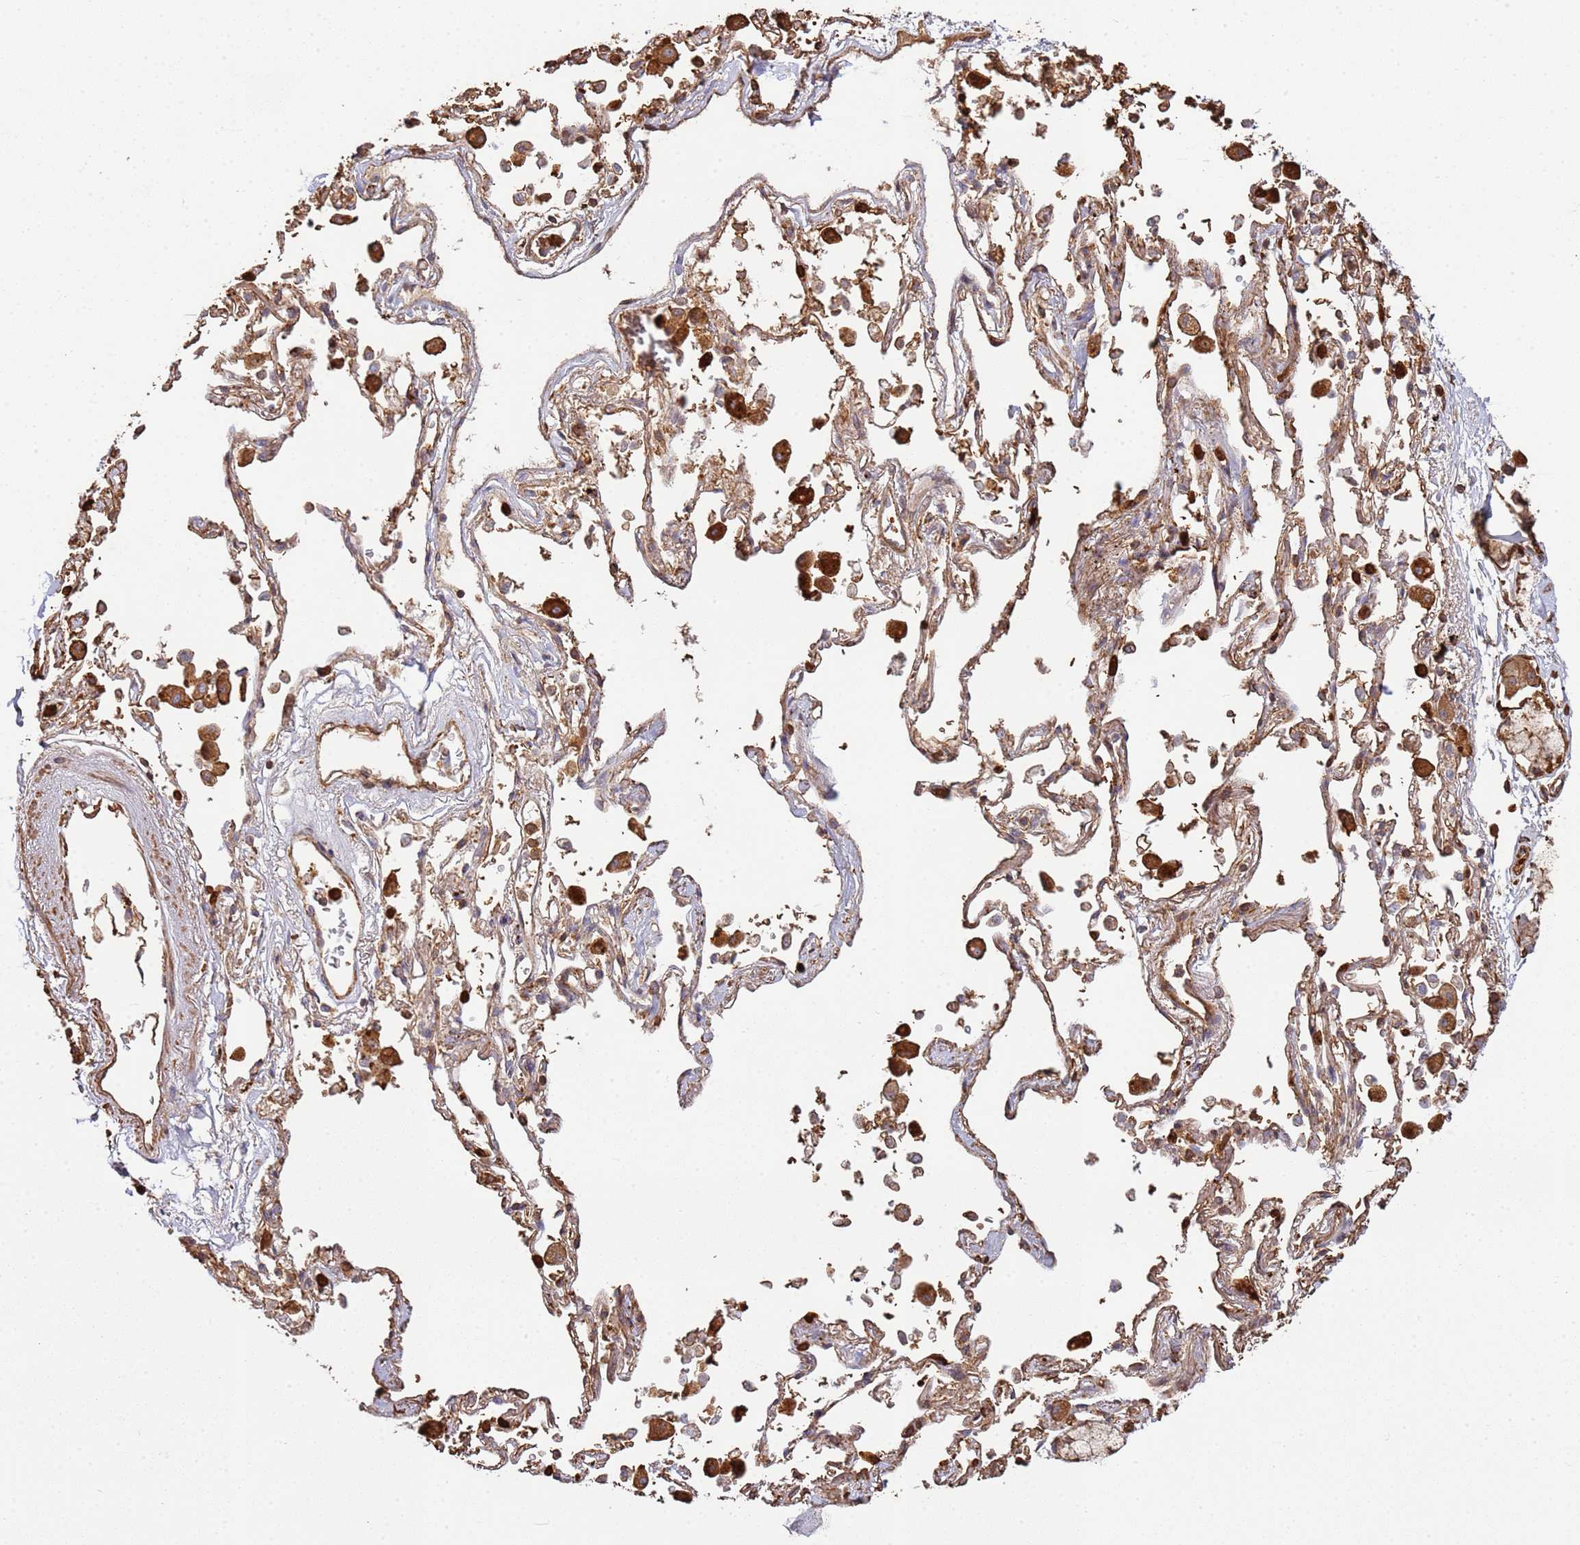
{"staining": {"intensity": "strong", "quantity": ">75%", "location": "cytoplasmic/membranous"}, "tissue": "adipose tissue", "cell_type": "Adipocytes", "image_type": "normal", "snomed": [{"axis": "morphology", "description": "Normal tissue, NOS"}, {"axis": "topography", "description": "Cartilage tissue"}], "caption": "Immunohistochemistry (IHC) staining of normal adipose tissue, which demonstrates high levels of strong cytoplasmic/membranous staining in approximately >75% of adipocytes indicating strong cytoplasmic/membranous protein positivity. The staining was performed using DAB (brown) for protein detection and nuclei were counterstained in hematoxylin (blue).", "gene": "NDUFAF4", "patient": {"sex": "male", "age": 73}}